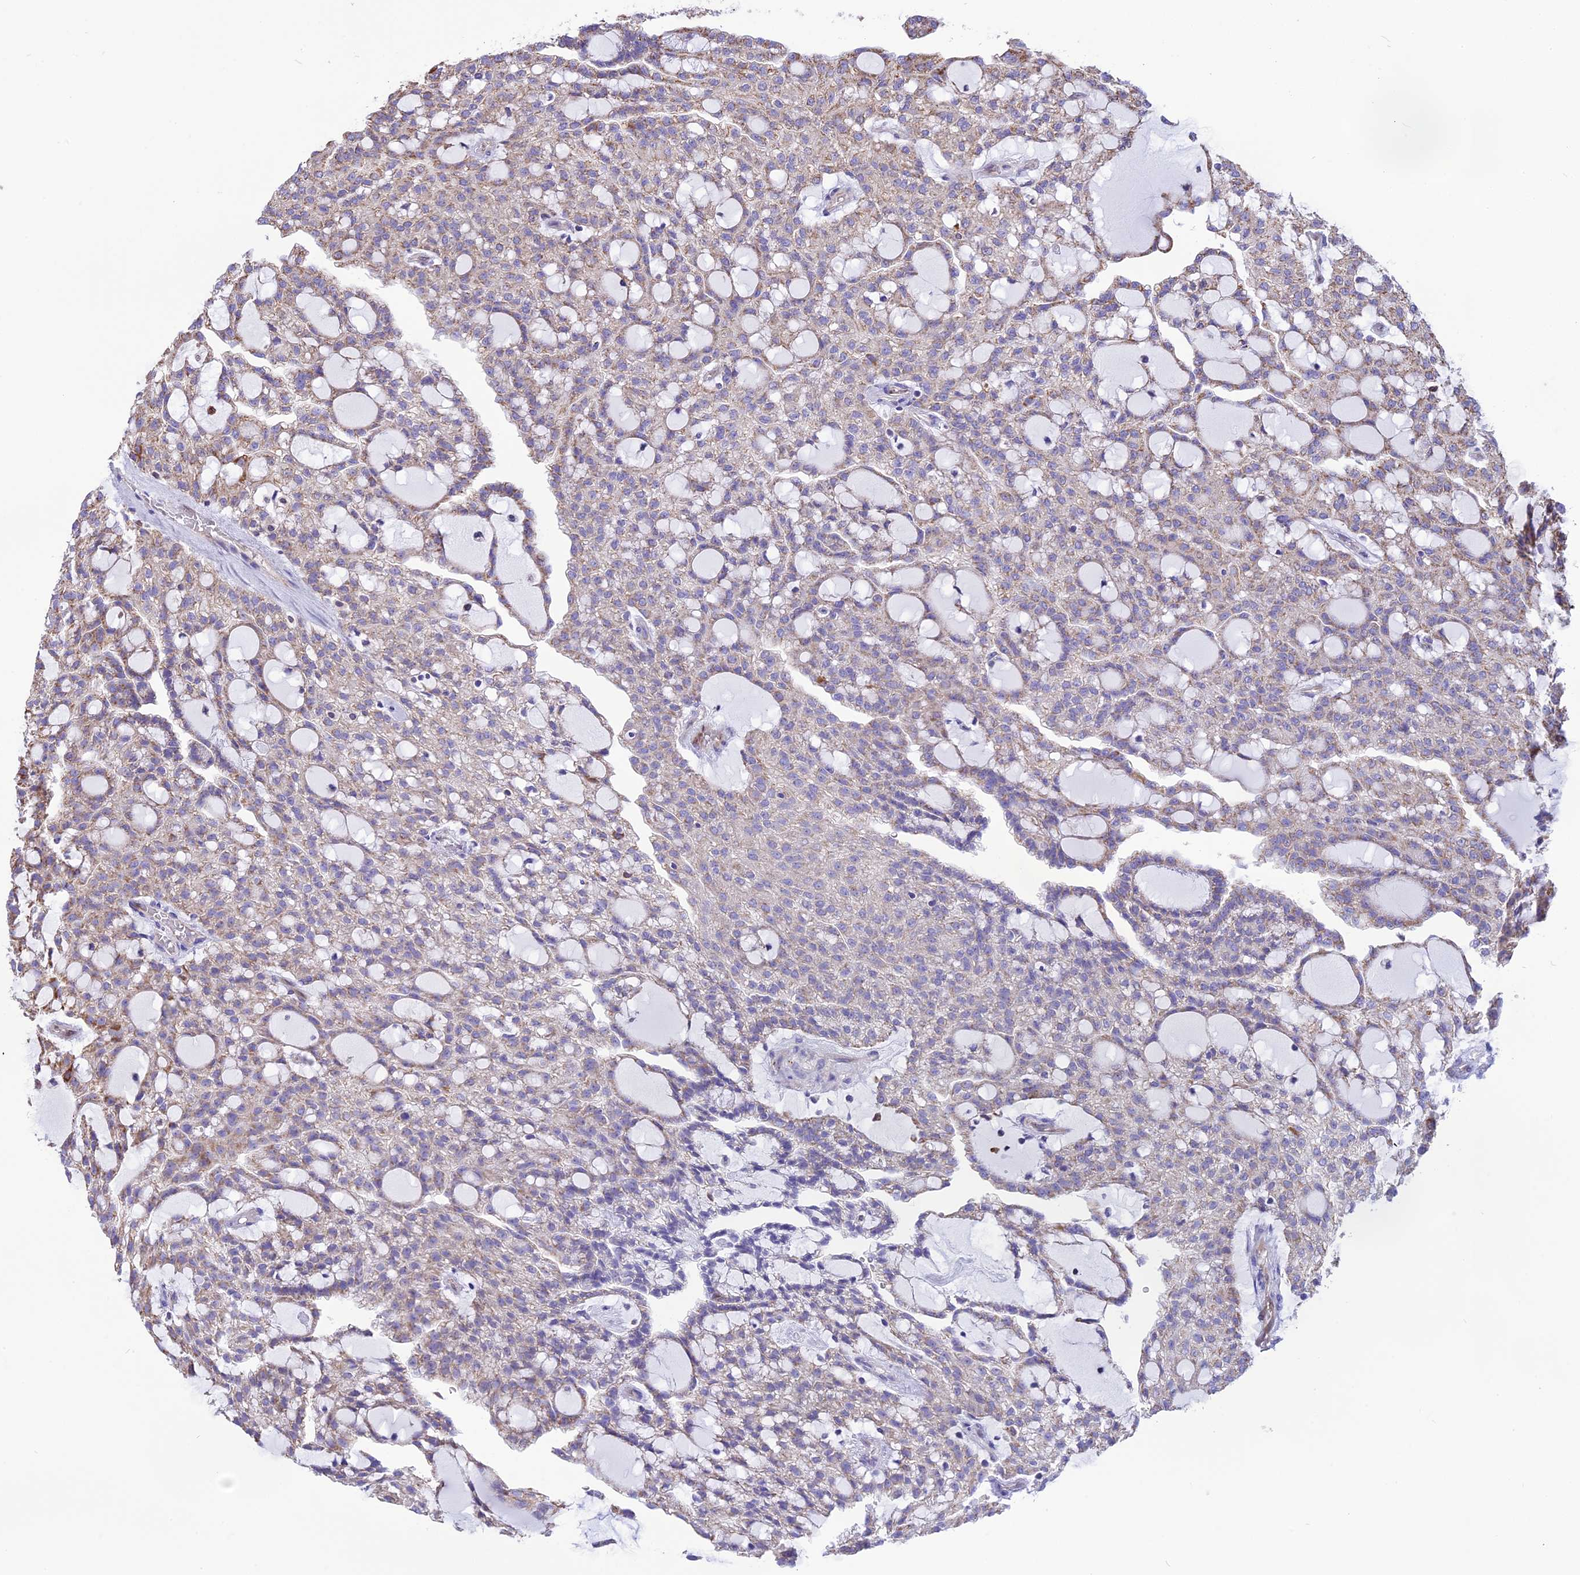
{"staining": {"intensity": "weak", "quantity": "25%-75%", "location": "cytoplasmic/membranous"}, "tissue": "renal cancer", "cell_type": "Tumor cells", "image_type": "cancer", "snomed": [{"axis": "morphology", "description": "Adenocarcinoma, NOS"}, {"axis": "topography", "description": "Kidney"}], "caption": "DAB (3,3'-diaminobenzidine) immunohistochemical staining of human renal cancer (adenocarcinoma) shows weak cytoplasmic/membranous protein expression in approximately 25%-75% of tumor cells.", "gene": "DOC2B", "patient": {"sex": "male", "age": 63}}